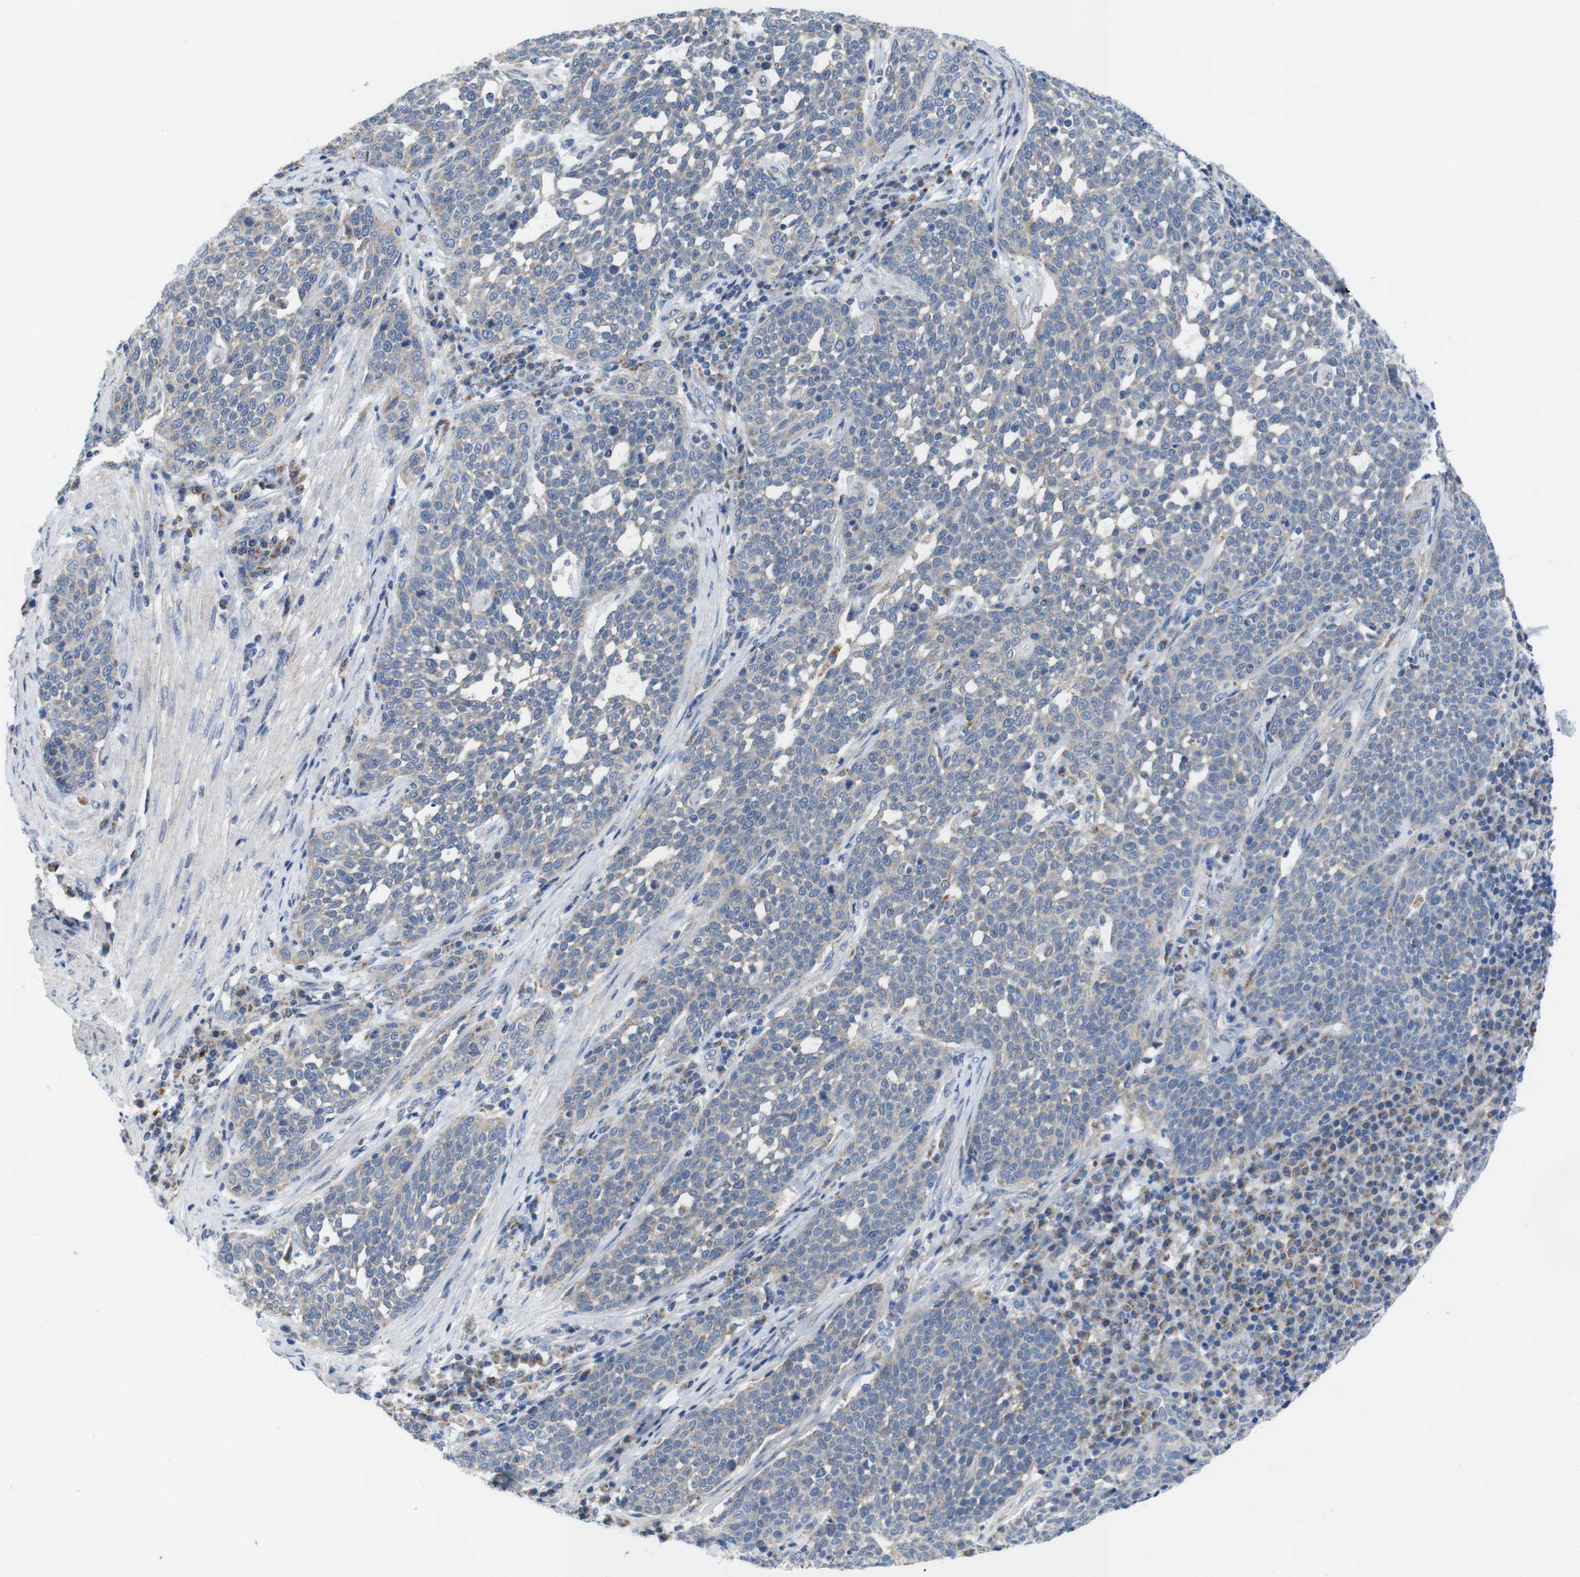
{"staining": {"intensity": "negative", "quantity": "none", "location": "none"}, "tissue": "cervical cancer", "cell_type": "Tumor cells", "image_type": "cancer", "snomed": [{"axis": "morphology", "description": "Squamous cell carcinoma, NOS"}, {"axis": "topography", "description": "Cervix"}], "caption": "Human squamous cell carcinoma (cervical) stained for a protein using IHC shows no staining in tumor cells.", "gene": "F2RL1", "patient": {"sex": "female", "age": 34}}